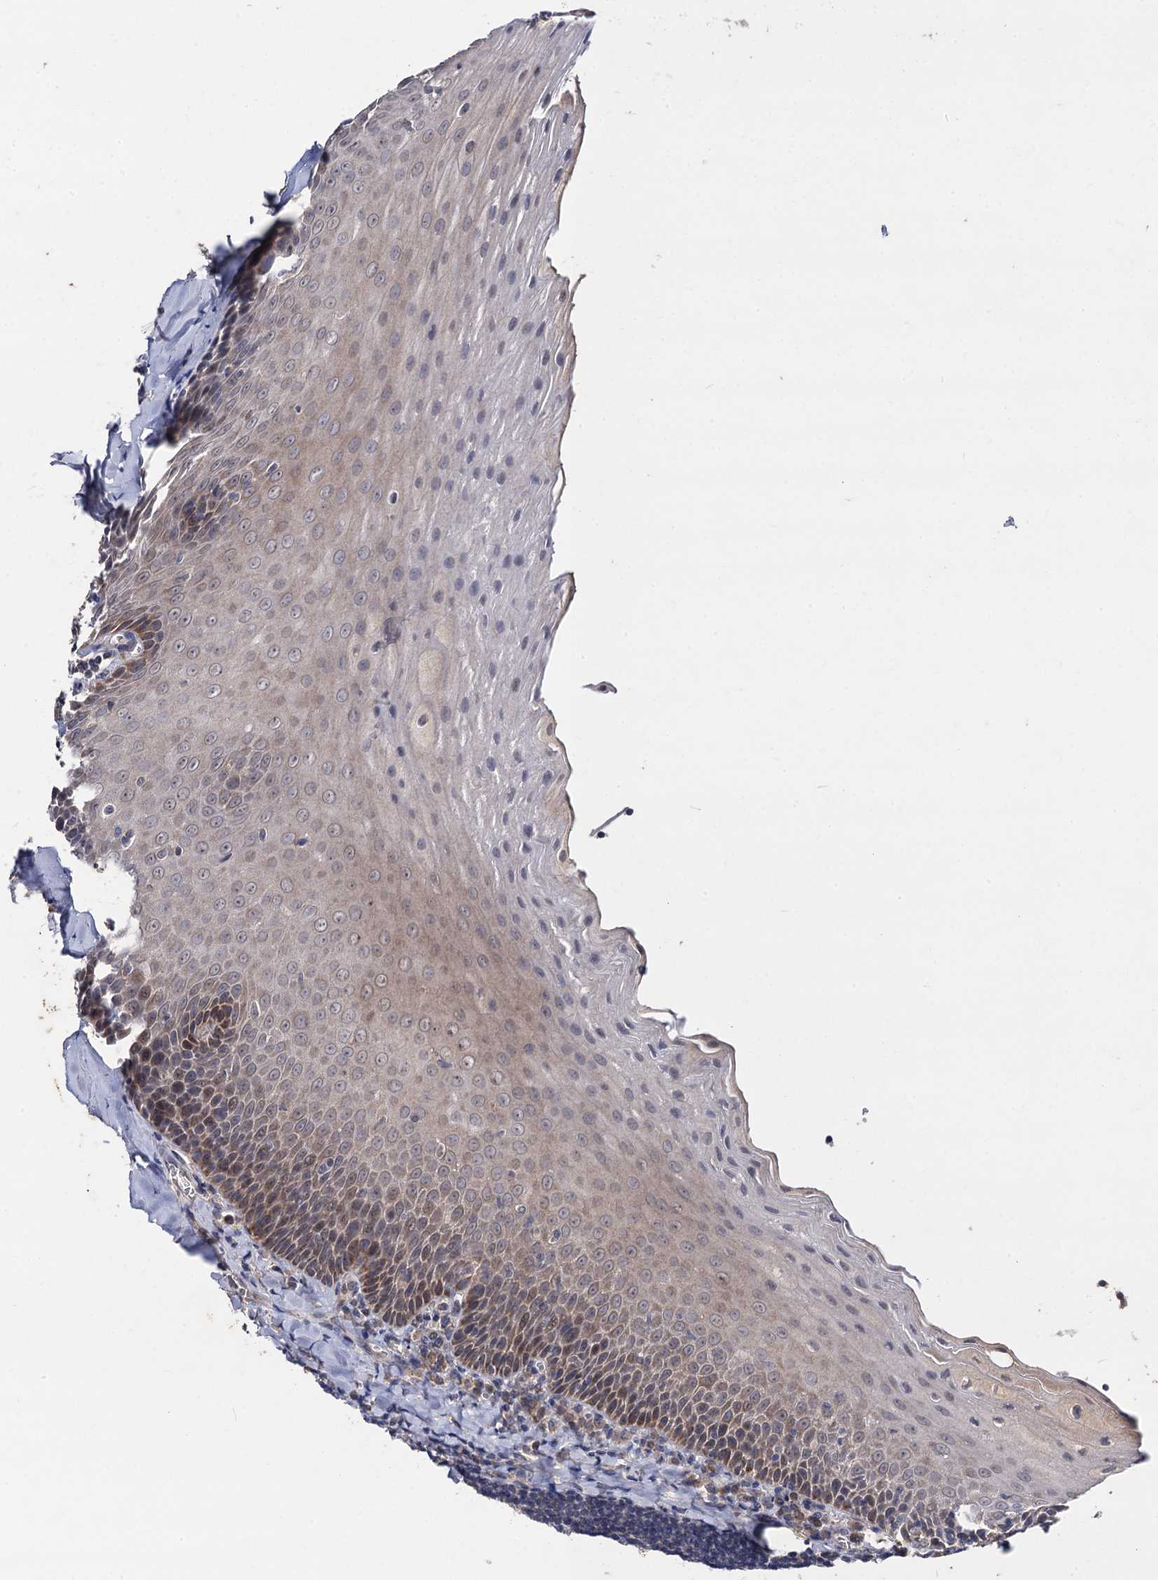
{"staining": {"intensity": "negative", "quantity": "none", "location": "none"}, "tissue": "tonsil", "cell_type": "Non-germinal center cells", "image_type": "normal", "snomed": [{"axis": "morphology", "description": "Normal tissue, NOS"}, {"axis": "topography", "description": "Tonsil"}], "caption": "DAB immunohistochemical staining of unremarkable tonsil reveals no significant staining in non-germinal center cells.", "gene": "VPS37D", "patient": {"sex": "male", "age": 27}}